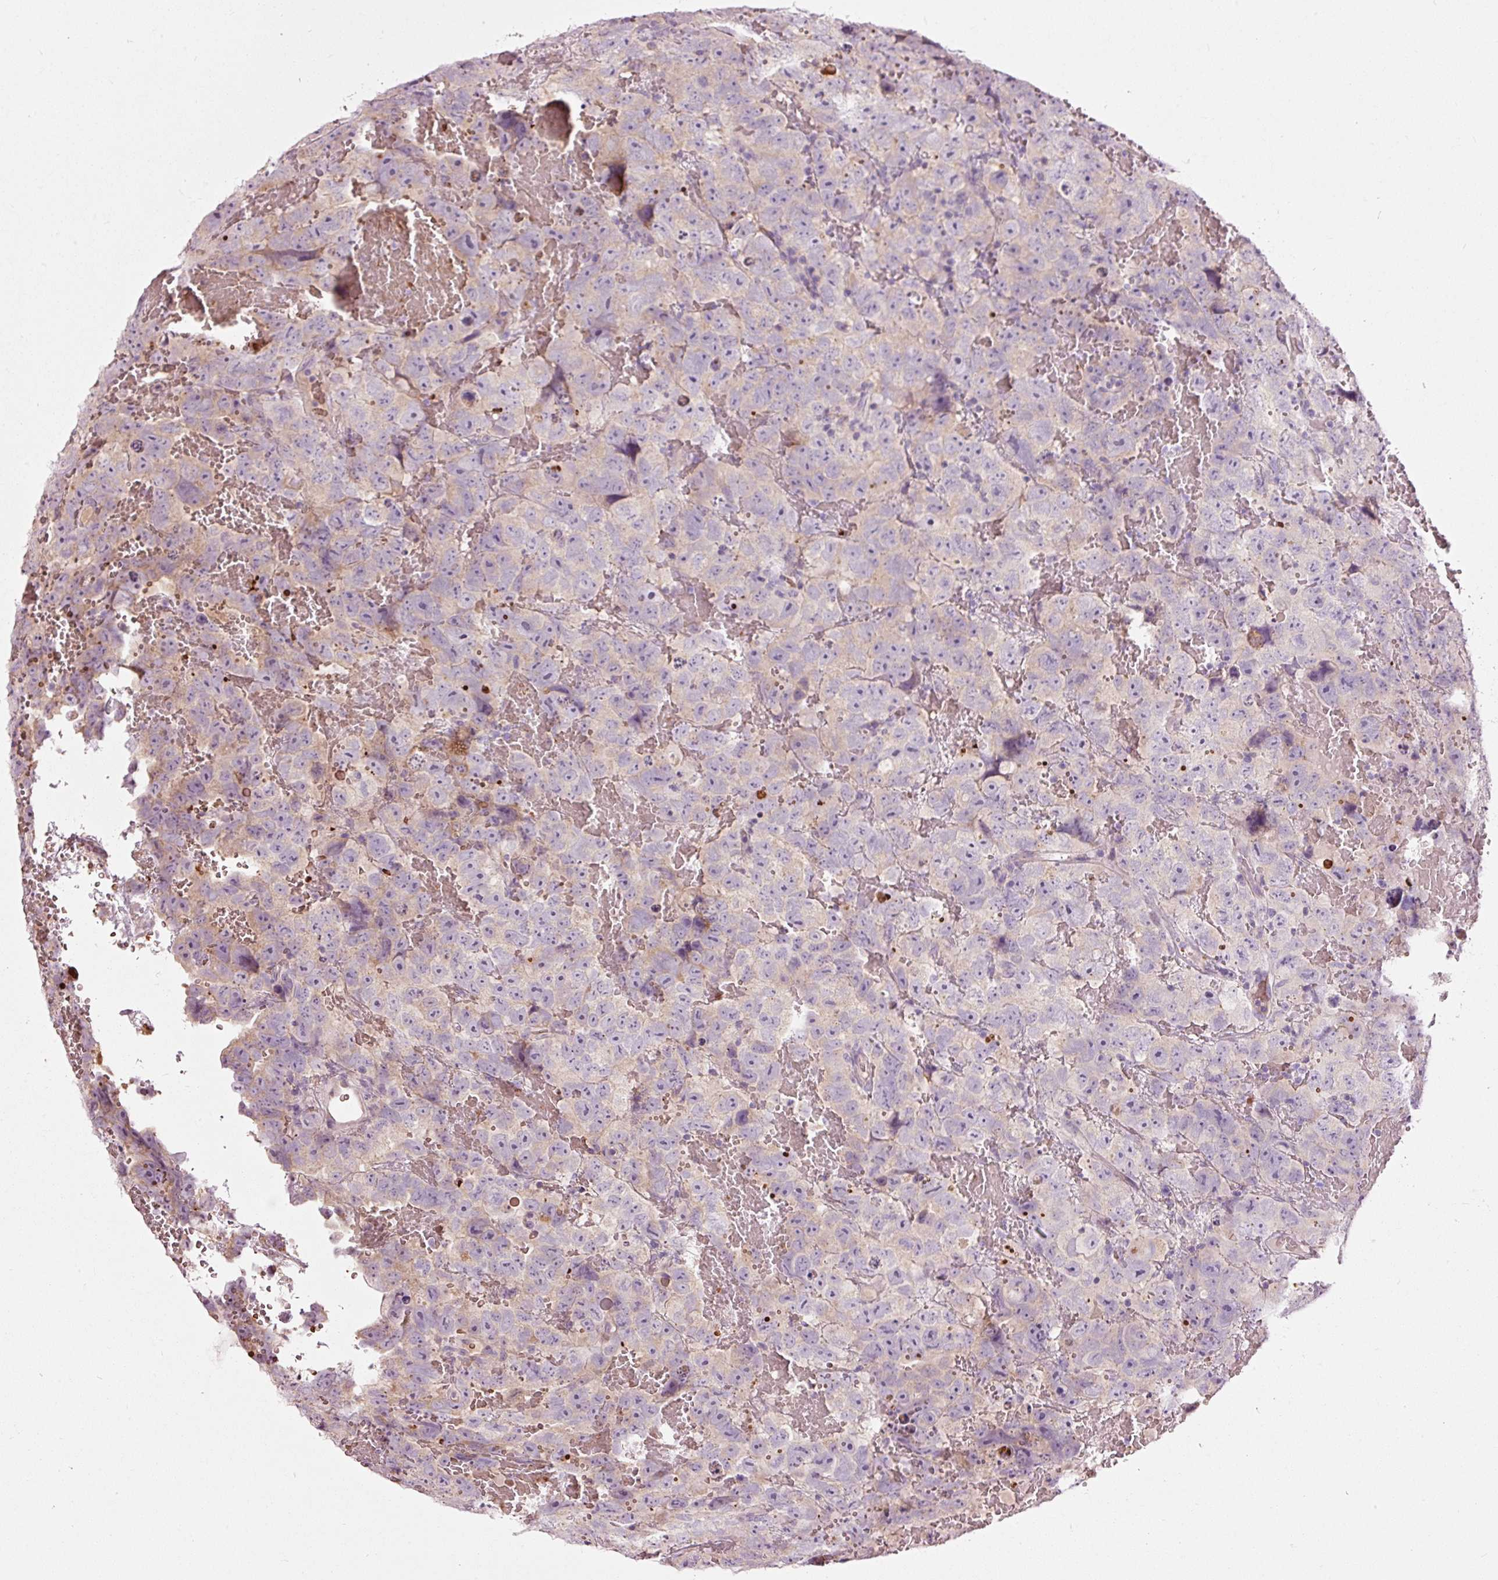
{"staining": {"intensity": "weak", "quantity": "<25%", "location": "cytoplasmic/membranous"}, "tissue": "testis cancer", "cell_type": "Tumor cells", "image_type": "cancer", "snomed": [{"axis": "morphology", "description": "Carcinoma, Embryonal, NOS"}, {"axis": "topography", "description": "Testis"}], "caption": "An IHC image of embryonal carcinoma (testis) is shown. There is no staining in tumor cells of embryonal carcinoma (testis).", "gene": "LDHAL6B", "patient": {"sex": "male", "age": 45}}